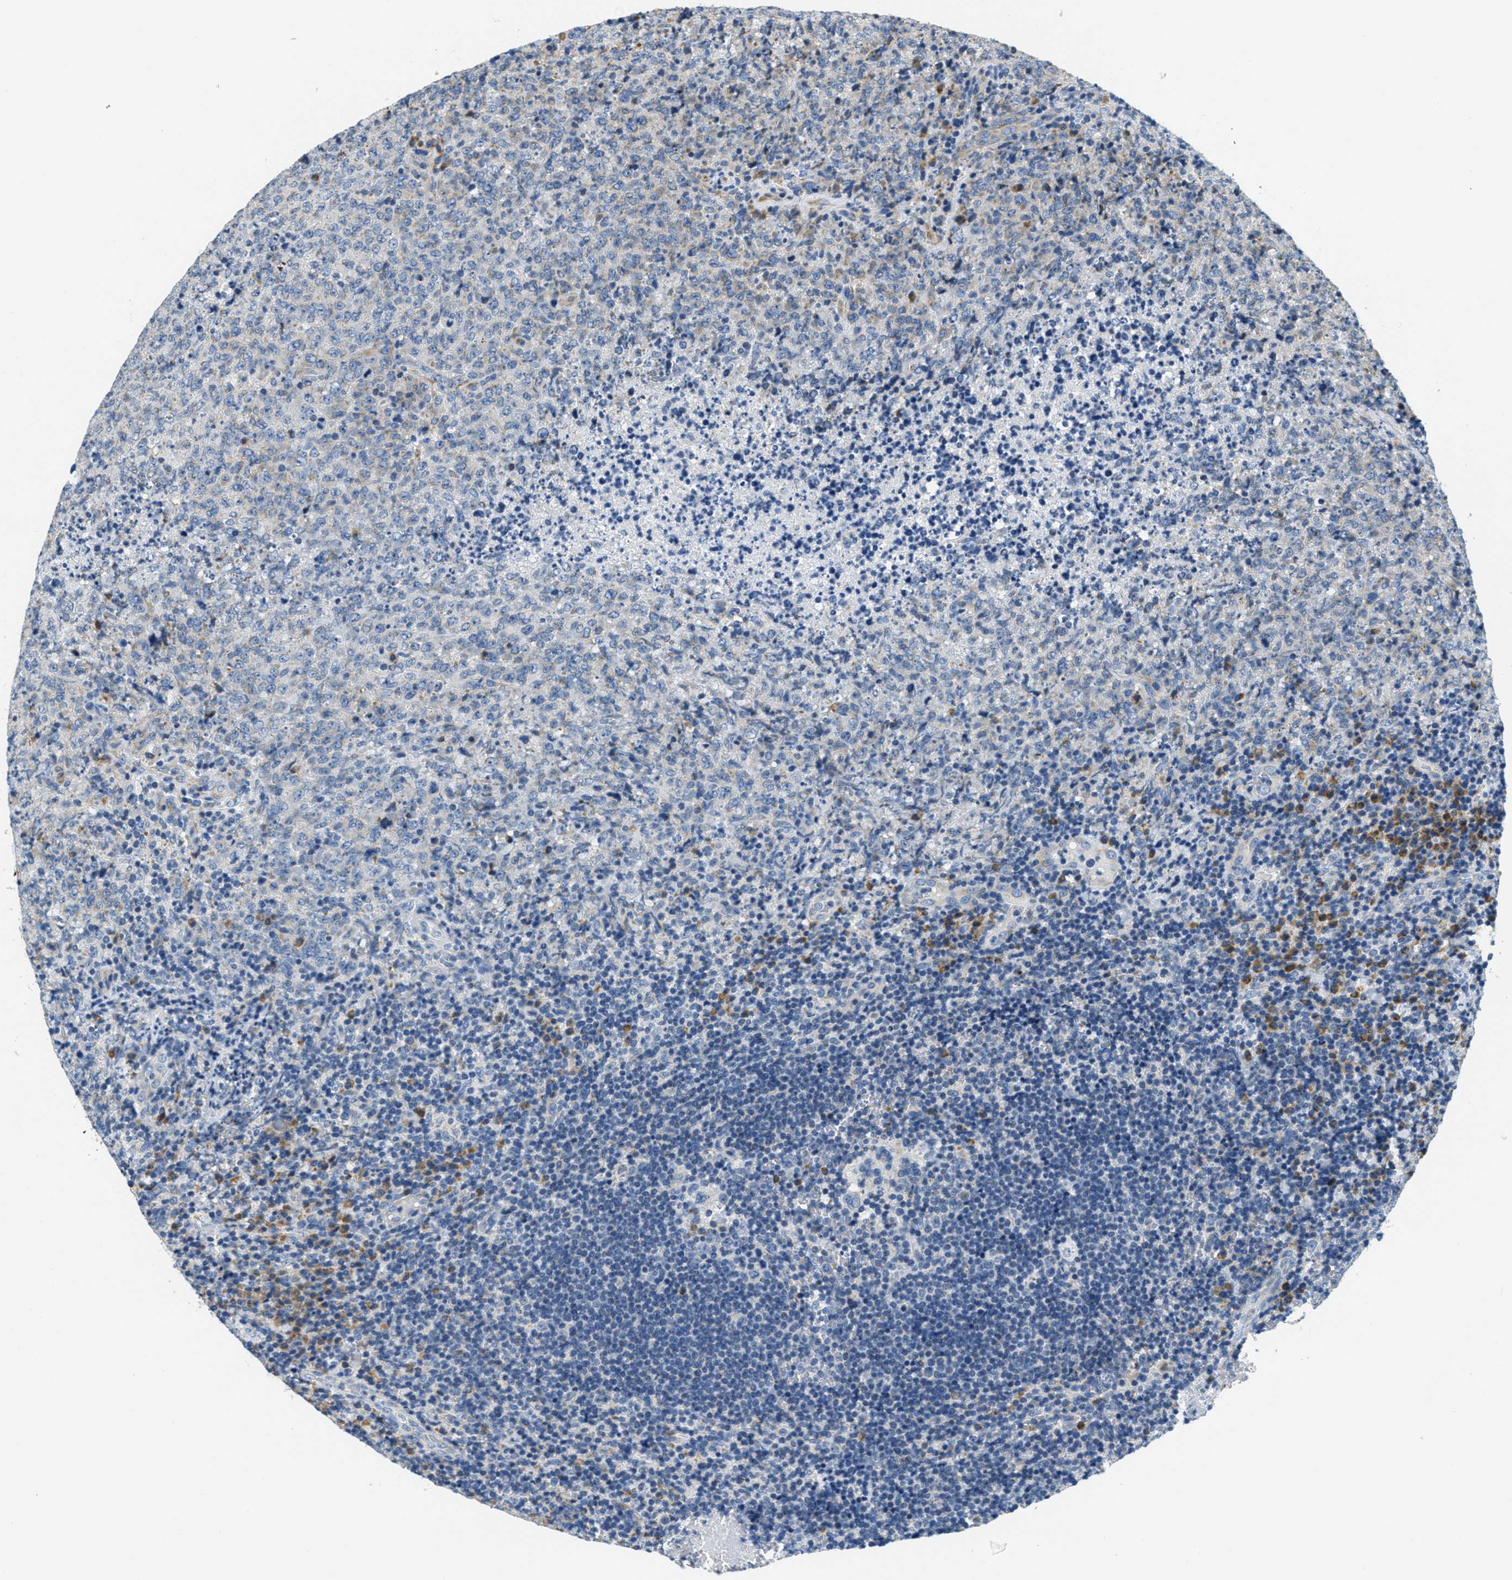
{"staining": {"intensity": "weak", "quantity": "<25%", "location": "cytoplasmic/membranous"}, "tissue": "lymphoma", "cell_type": "Tumor cells", "image_type": "cancer", "snomed": [{"axis": "morphology", "description": "Malignant lymphoma, non-Hodgkin's type, High grade"}, {"axis": "topography", "description": "Tonsil"}], "caption": "IHC of lymphoma displays no positivity in tumor cells.", "gene": "CA4", "patient": {"sex": "female", "age": 36}}